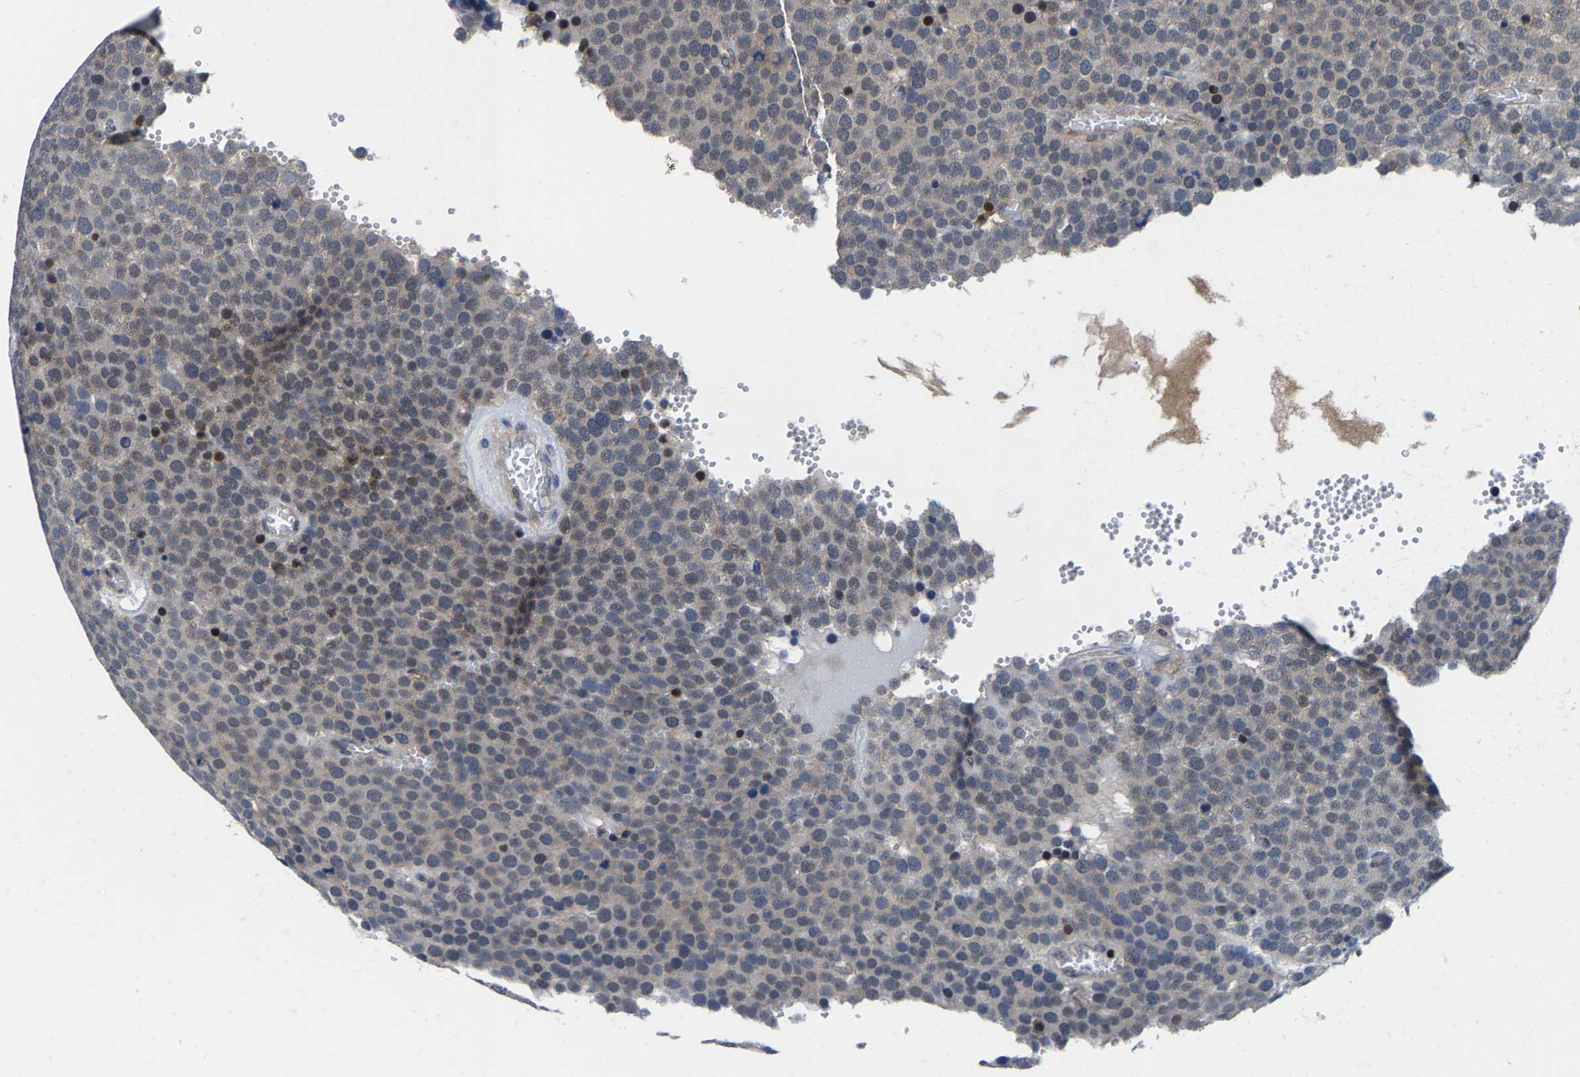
{"staining": {"intensity": "negative", "quantity": "none", "location": "none"}, "tissue": "testis cancer", "cell_type": "Tumor cells", "image_type": "cancer", "snomed": [{"axis": "morphology", "description": "Normal tissue, NOS"}, {"axis": "morphology", "description": "Seminoma, NOS"}, {"axis": "topography", "description": "Testis"}], "caption": "This is a photomicrograph of IHC staining of testis cancer (seminoma), which shows no expression in tumor cells.", "gene": "GTPBP10", "patient": {"sex": "male", "age": 71}}